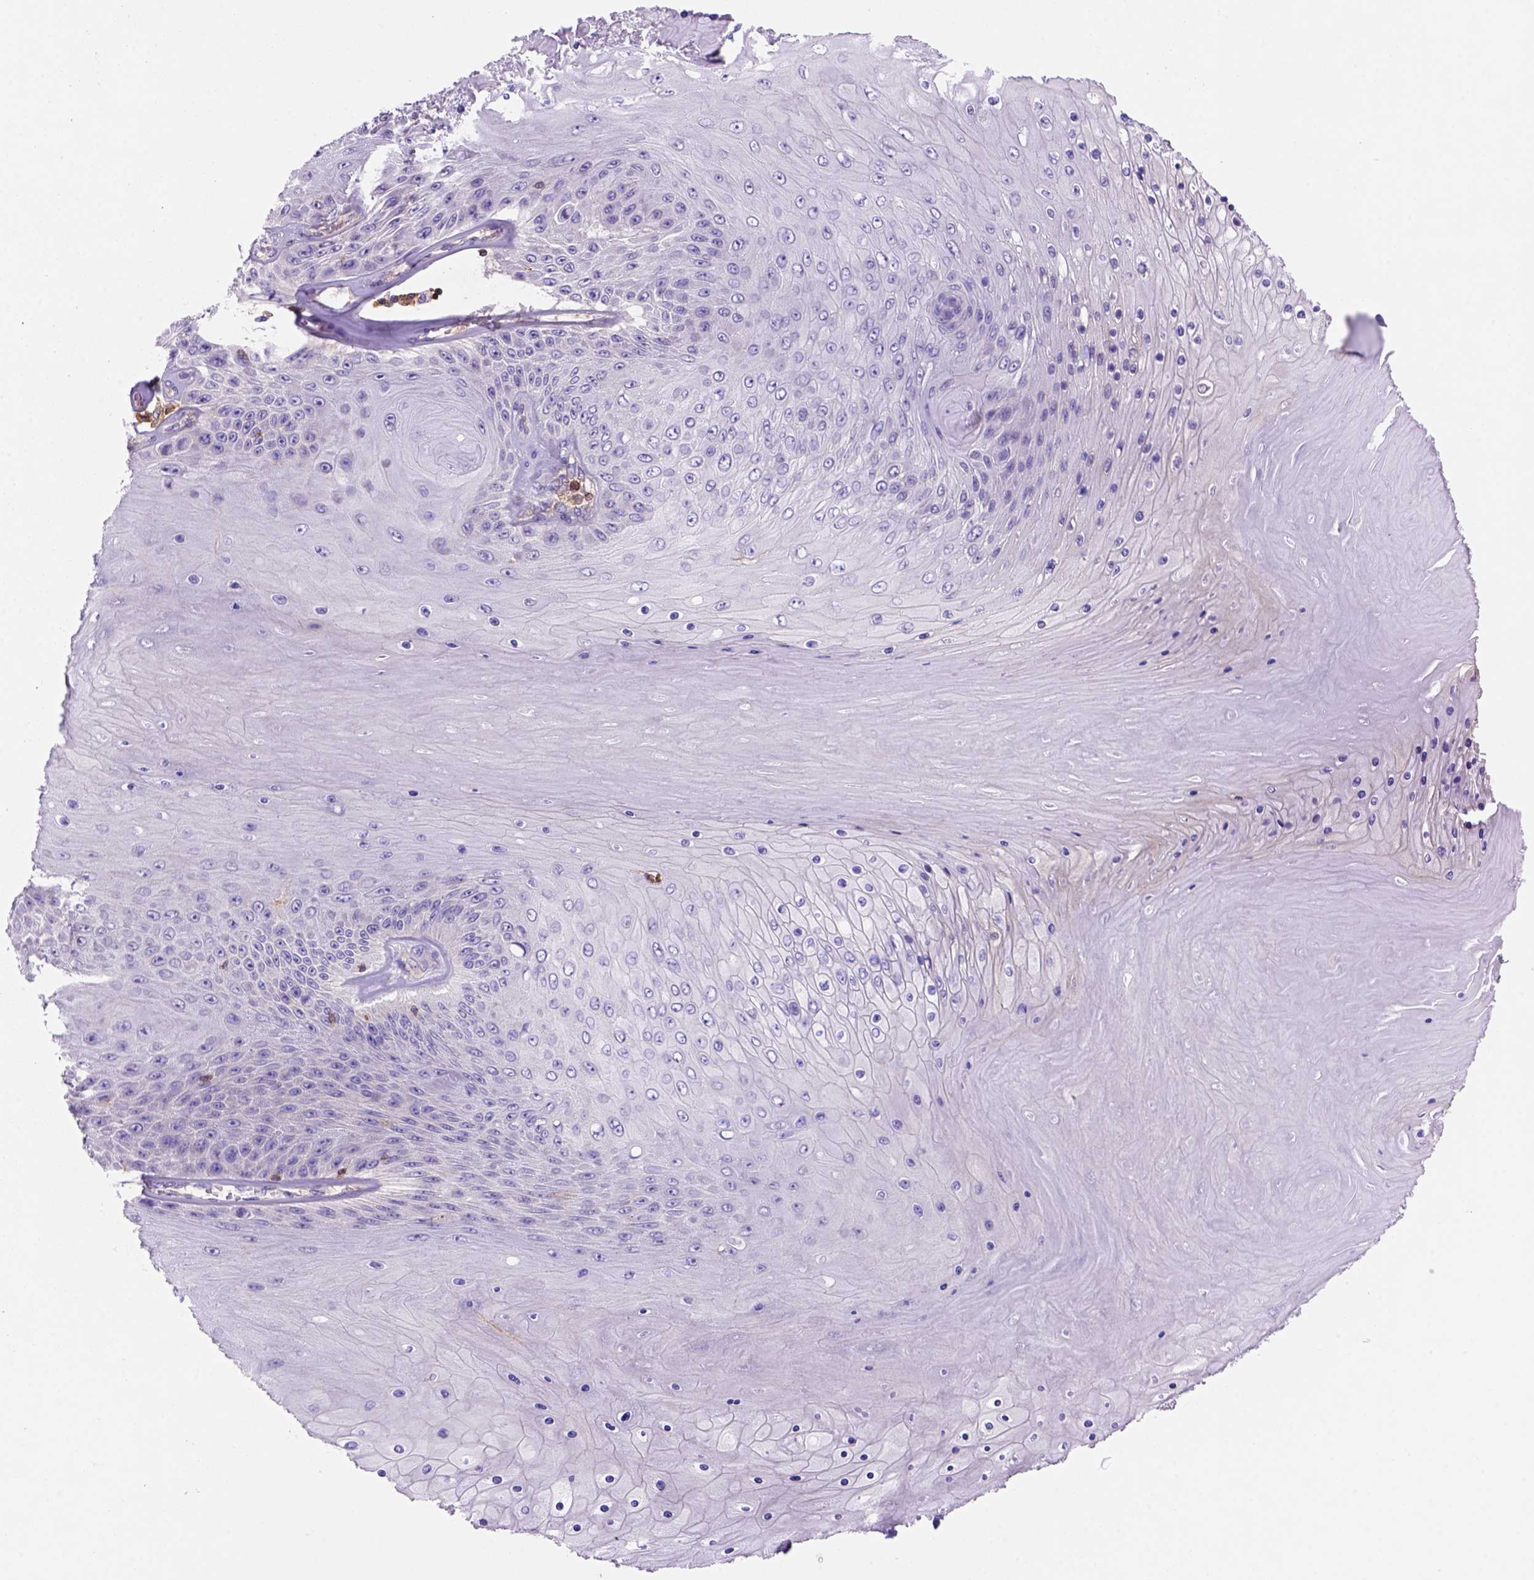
{"staining": {"intensity": "negative", "quantity": "none", "location": "none"}, "tissue": "skin cancer", "cell_type": "Tumor cells", "image_type": "cancer", "snomed": [{"axis": "morphology", "description": "Squamous cell carcinoma, NOS"}, {"axis": "topography", "description": "Skin"}], "caption": "This is an immunohistochemistry photomicrograph of squamous cell carcinoma (skin). There is no positivity in tumor cells.", "gene": "INPP5D", "patient": {"sex": "male", "age": 62}}